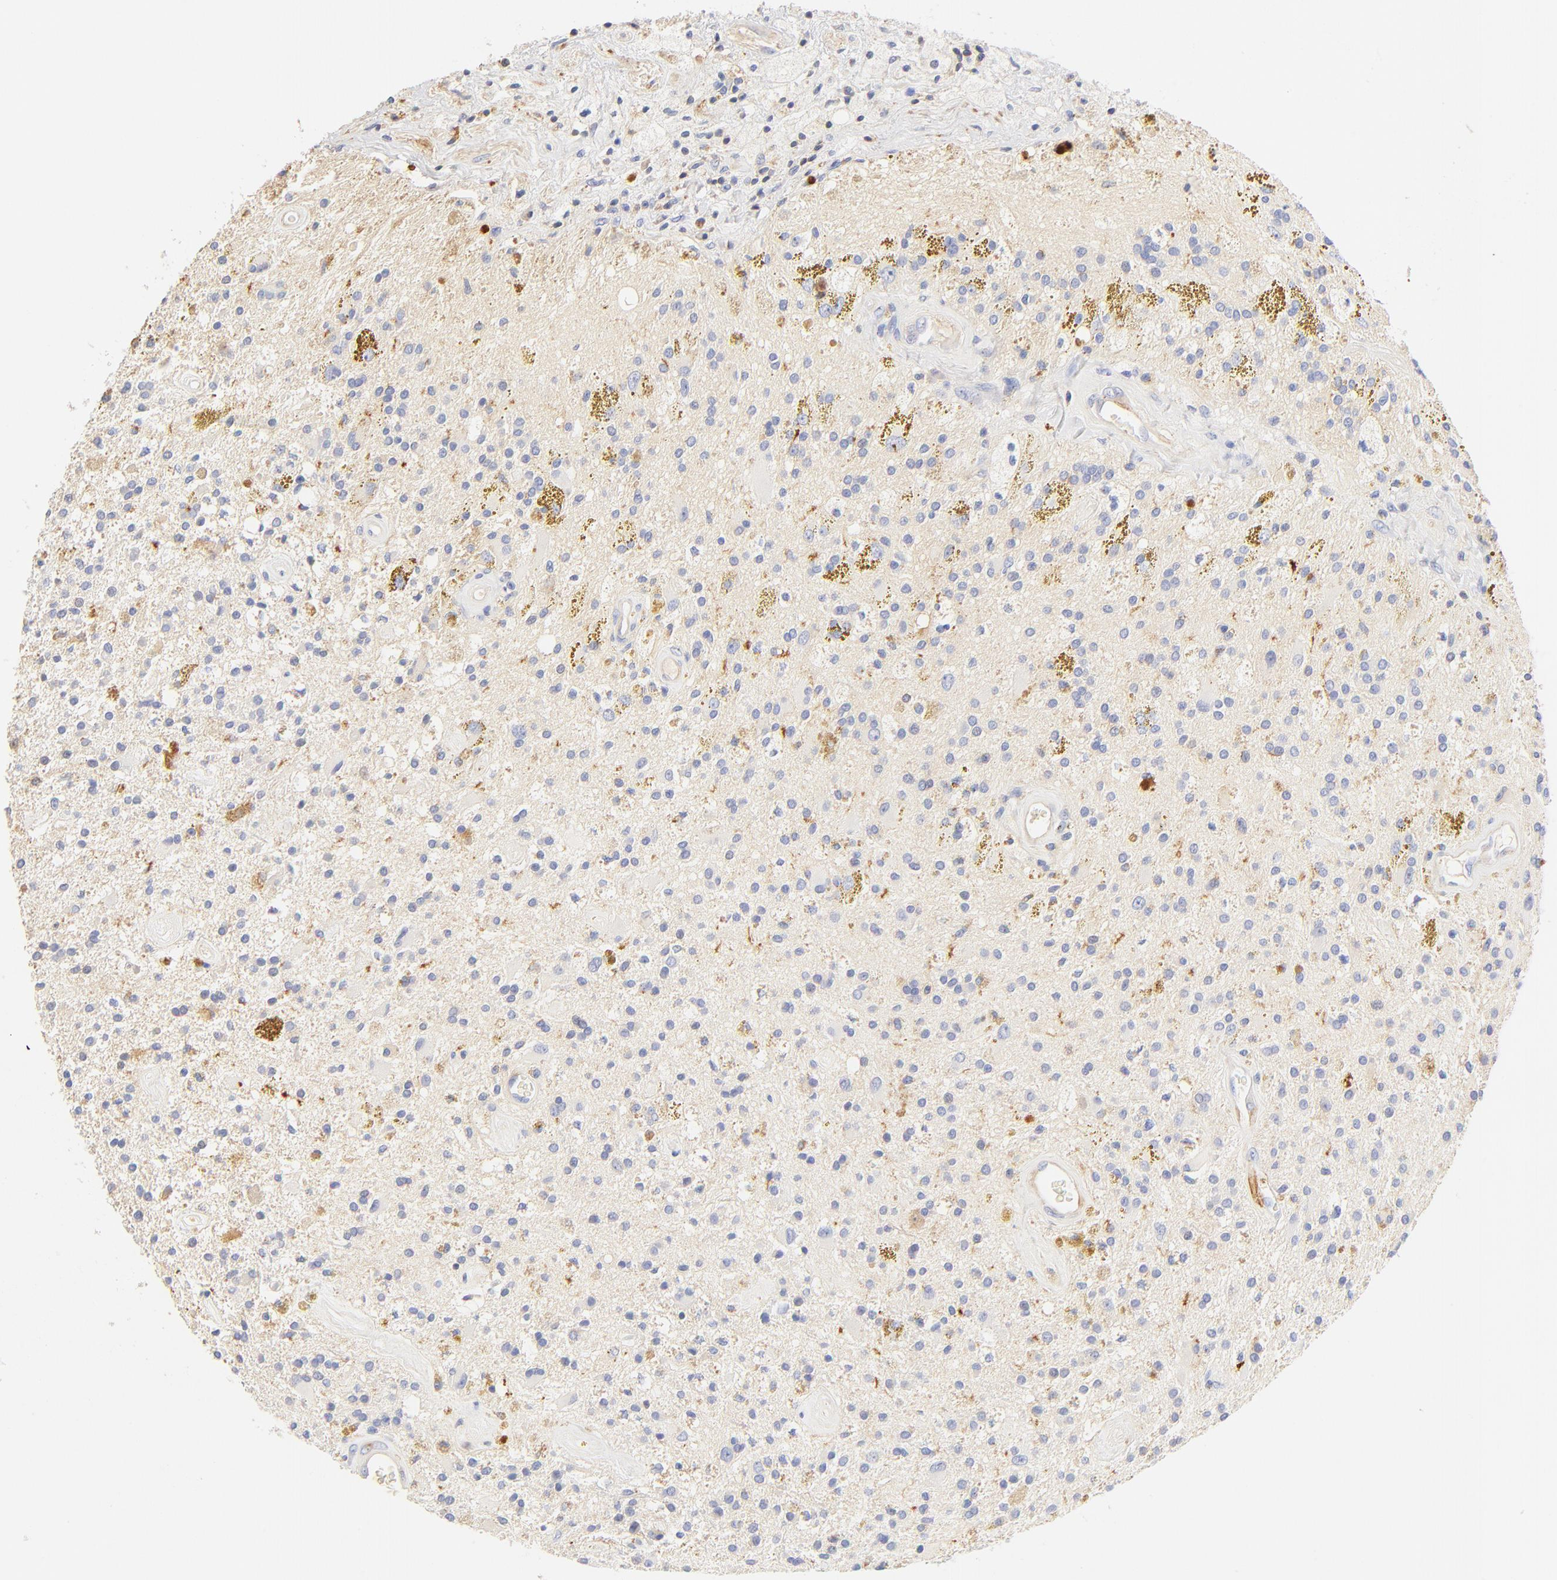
{"staining": {"intensity": "negative", "quantity": "none", "location": "none"}, "tissue": "glioma", "cell_type": "Tumor cells", "image_type": "cancer", "snomed": [{"axis": "morphology", "description": "Glioma, malignant, Low grade"}, {"axis": "topography", "description": "Brain"}], "caption": "A high-resolution micrograph shows immunohistochemistry staining of glioma, which reveals no significant staining in tumor cells.", "gene": "MDGA2", "patient": {"sex": "male", "age": 58}}